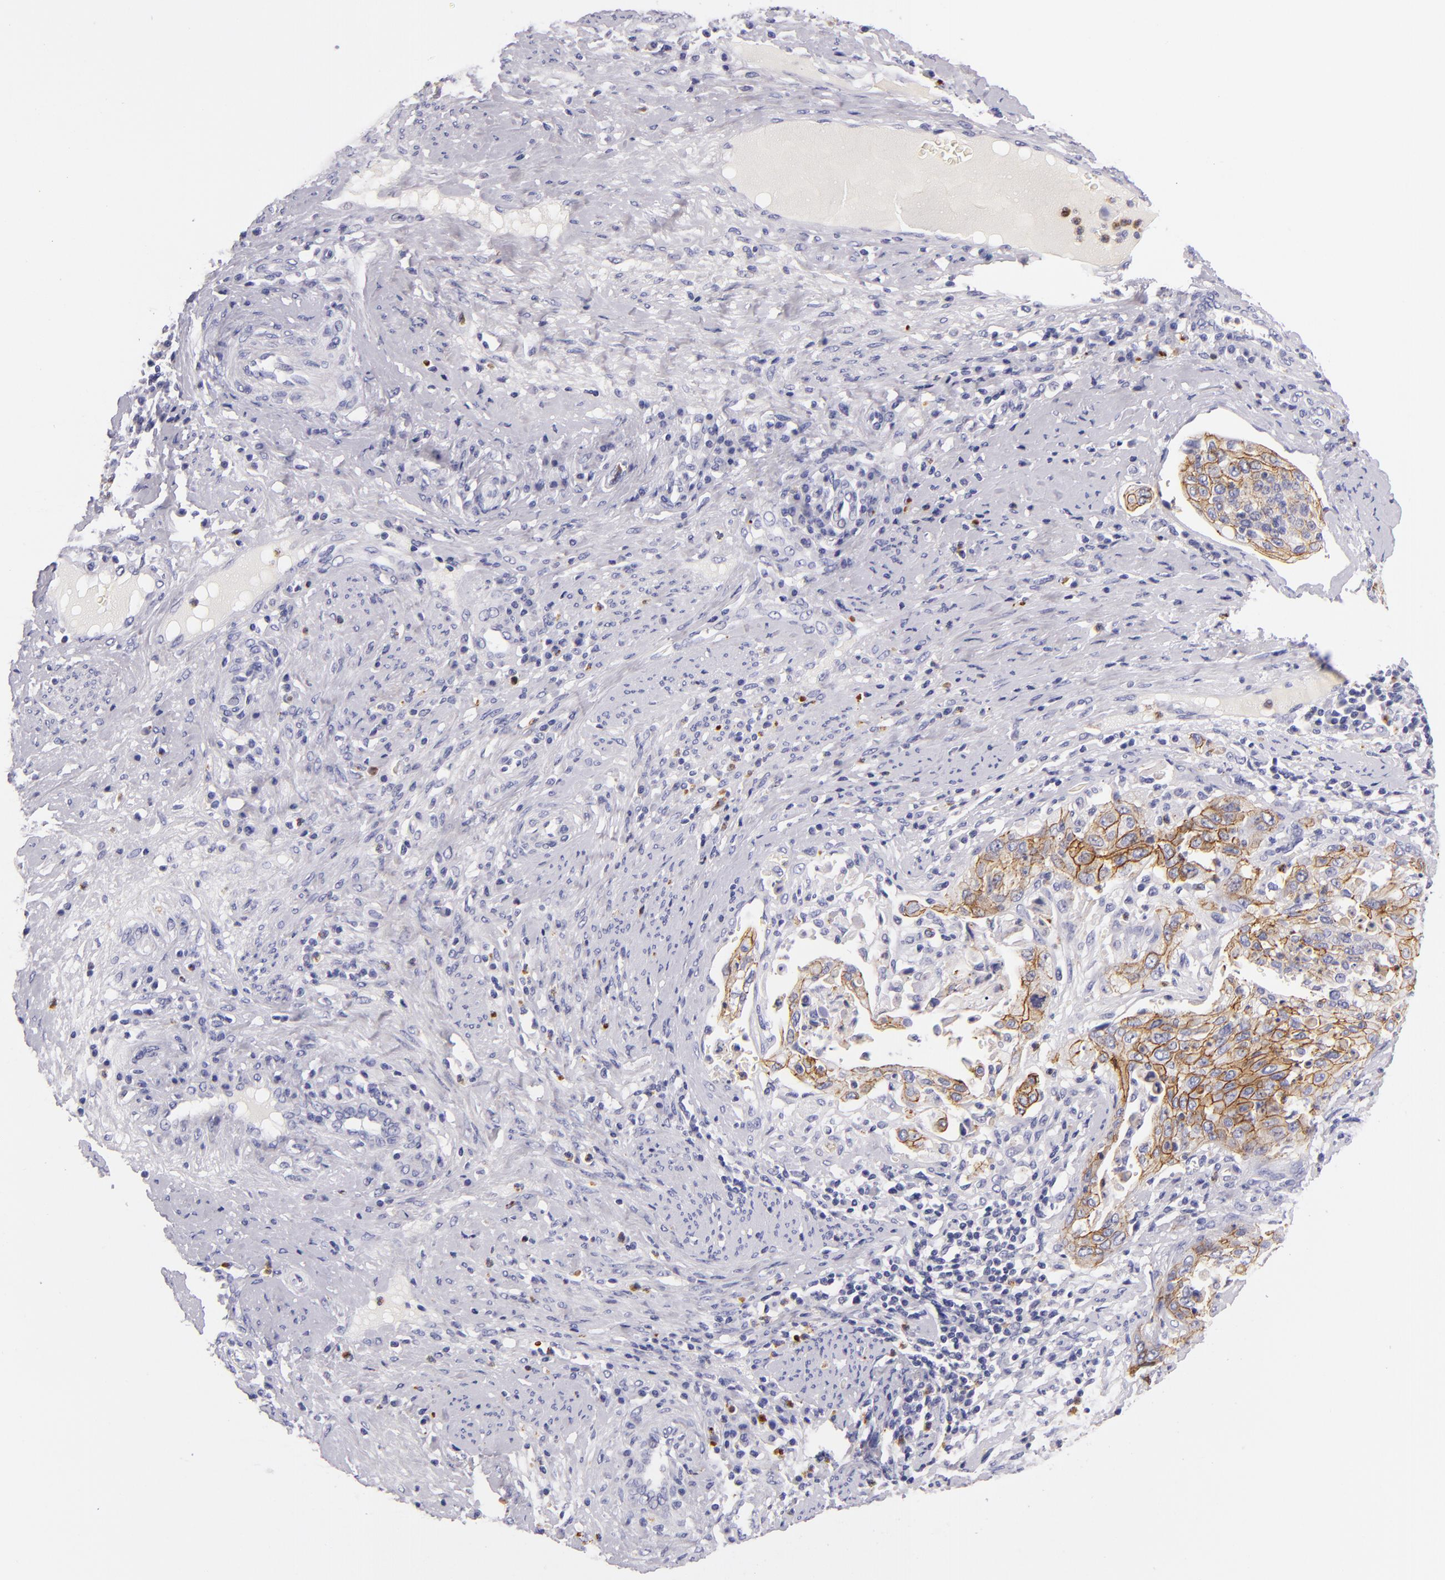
{"staining": {"intensity": "moderate", "quantity": ">75%", "location": "cytoplasmic/membranous"}, "tissue": "cervical cancer", "cell_type": "Tumor cells", "image_type": "cancer", "snomed": [{"axis": "morphology", "description": "Squamous cell carcinoma, NOS"}, {"axis": "topography", "description": "Cervix"}], "caption": "Protein staining of cervical cancer tissue demonstrates moderate cytoplasmic/membranous positivity in approximately >75% of tumor cells.", "gene": "CDH3", "patient": {"sex": "female", "age": 41}}